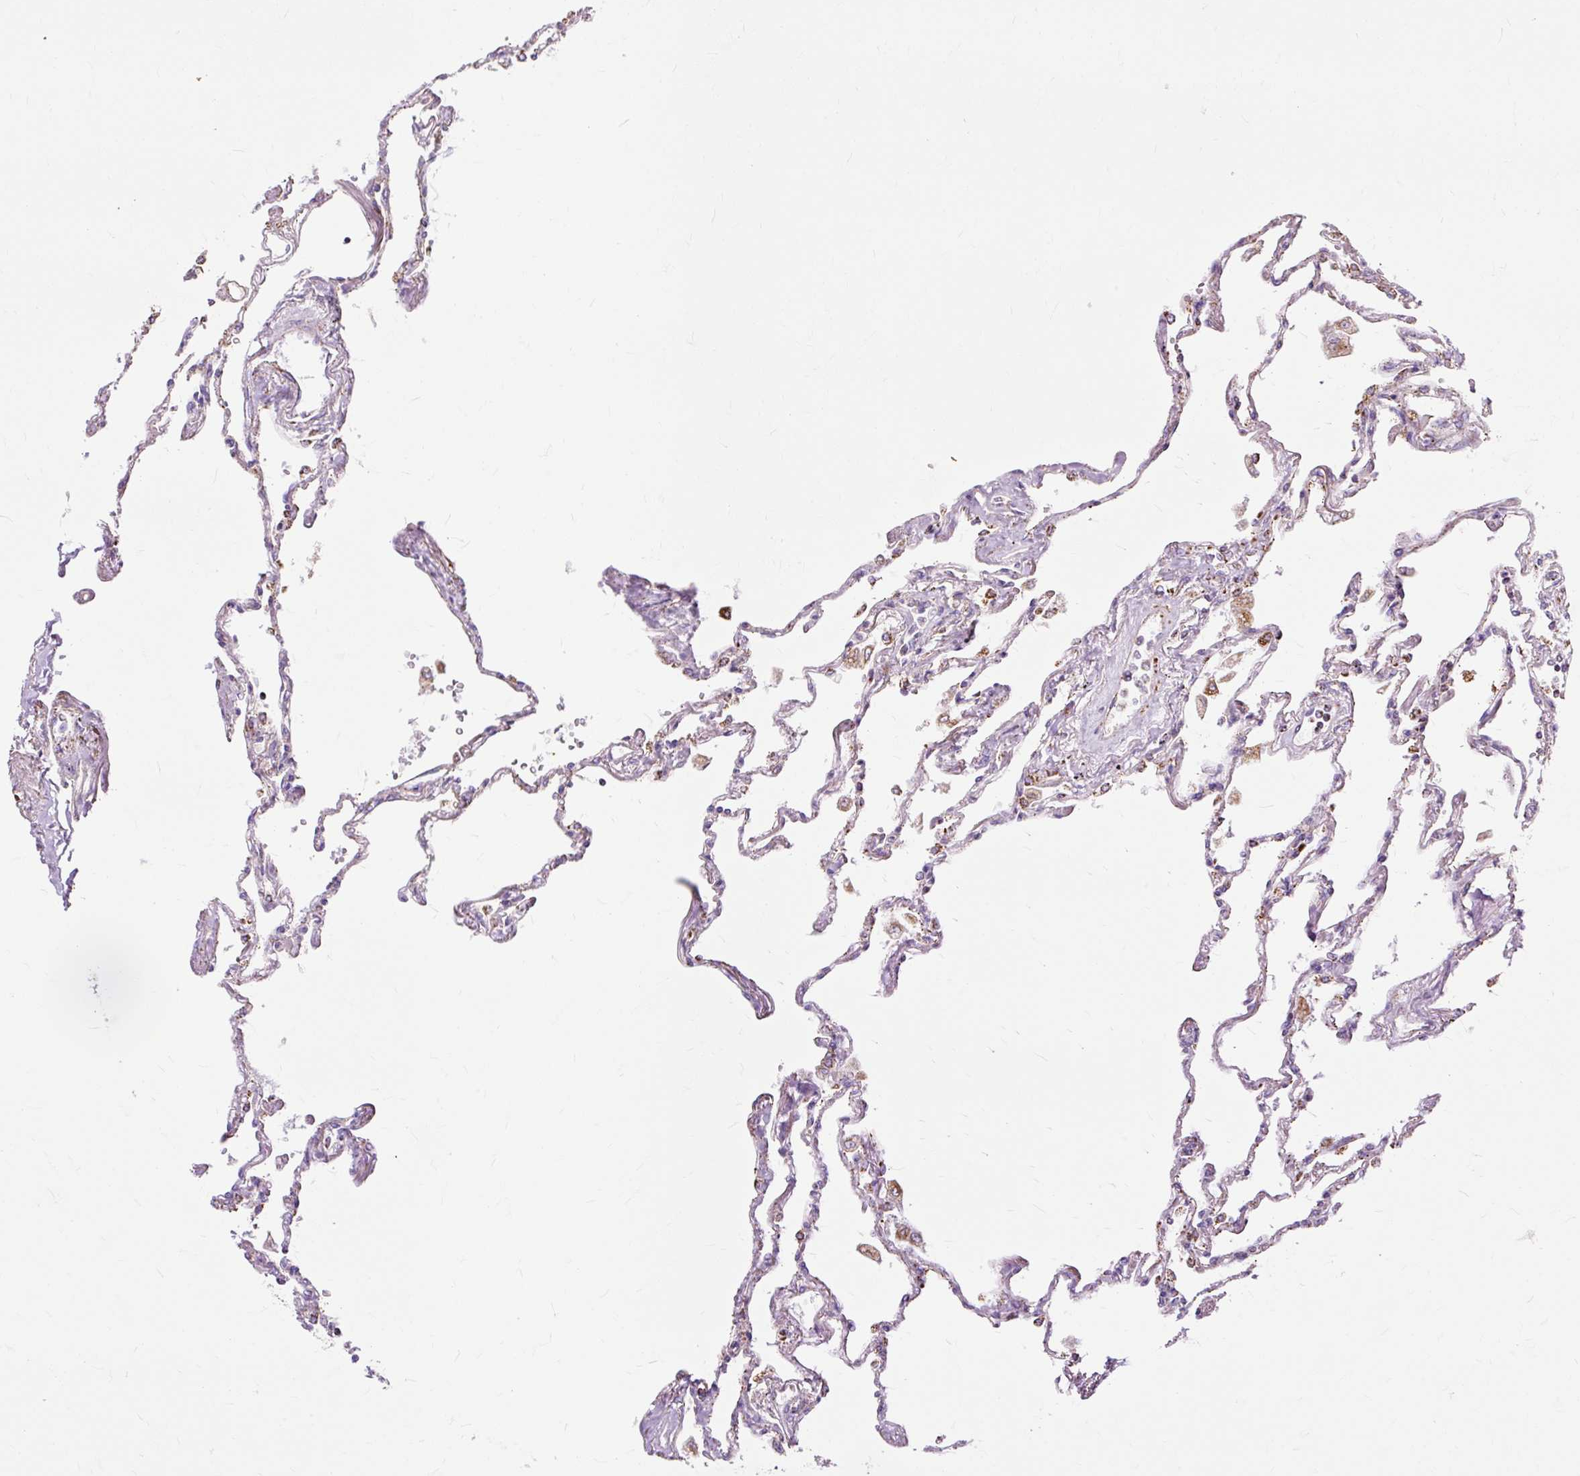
{"staining": {"intensity": "strong", "quantity": "25%-75%", "location": "cytoplasmic/membranous"}, "tissue": "lung", "cell_type": "Alveolar cells", "image_type": "normal", "snomed": [{"axis": "morphology", "description": "Normal tissue, NOS"}, {"axis": "topography", "description": "Lung"}], "caption": "Lung stained for a protein exhibits strong cytoplasmic/membranous positivity in alveolar cells. Using DAB (brown) and hematoxylin (blue) stains, captured at high magnification using brightfield microscopy.", "gene": "DLAT", "patient": {"sex": "female", "age": 67}}